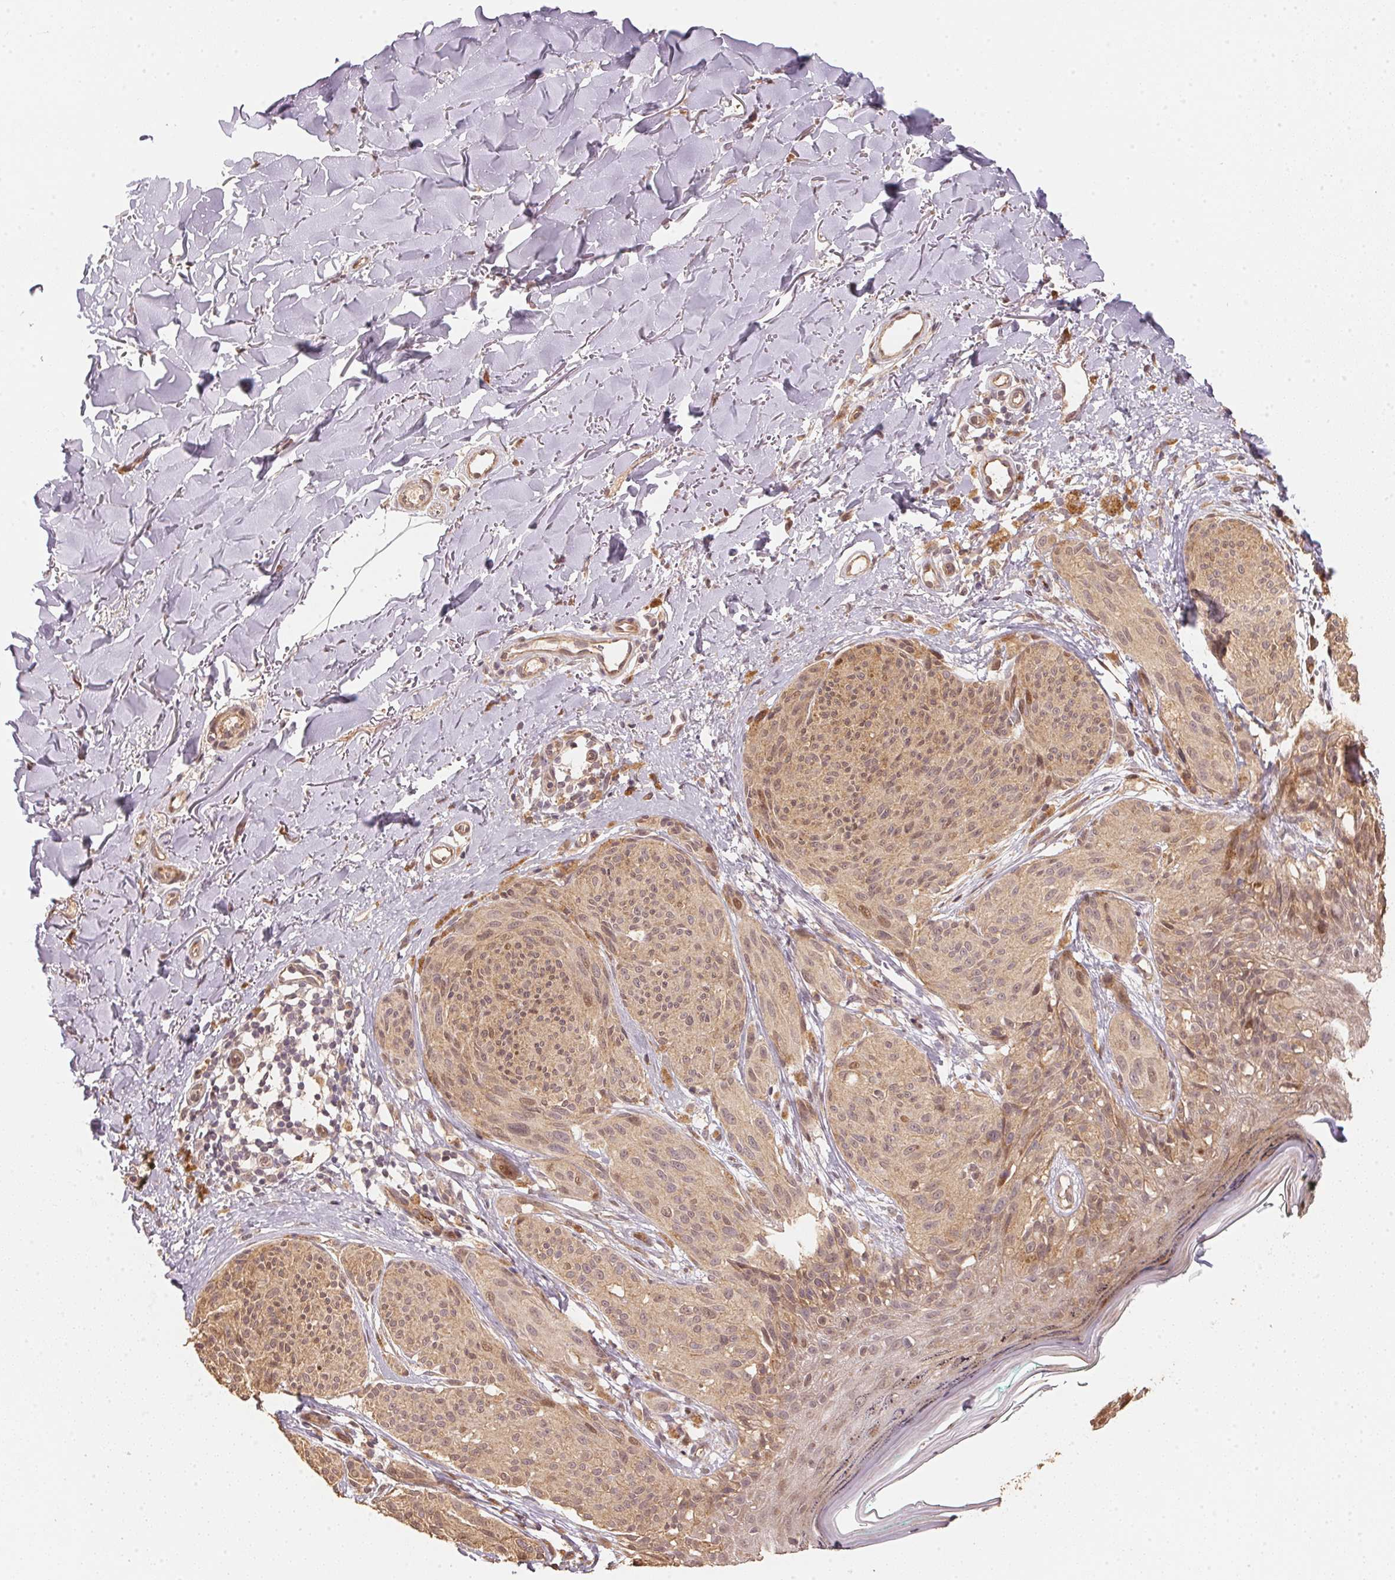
{"staining": {"intensity": "weak", "quantity": "25%-75%", "location": "cytoplasmic/membranous"}, "tissue": "melanoma", "cell_type": "Tumor cells", "image_type": "cancer", "snomed": [{"axis": "morphology", "description": "Malignant melanoma, NOS"}, {"axis": "topography", "description": "Skin"}], "caption": "Melanoma was stained to show a protein in brown. There is low levels of weak cytoplasmic/membranous positivity in about 25%-75% of tumor cells.", "gene": "TMEM222", "patient": {"sex": "female", "age": 87}}